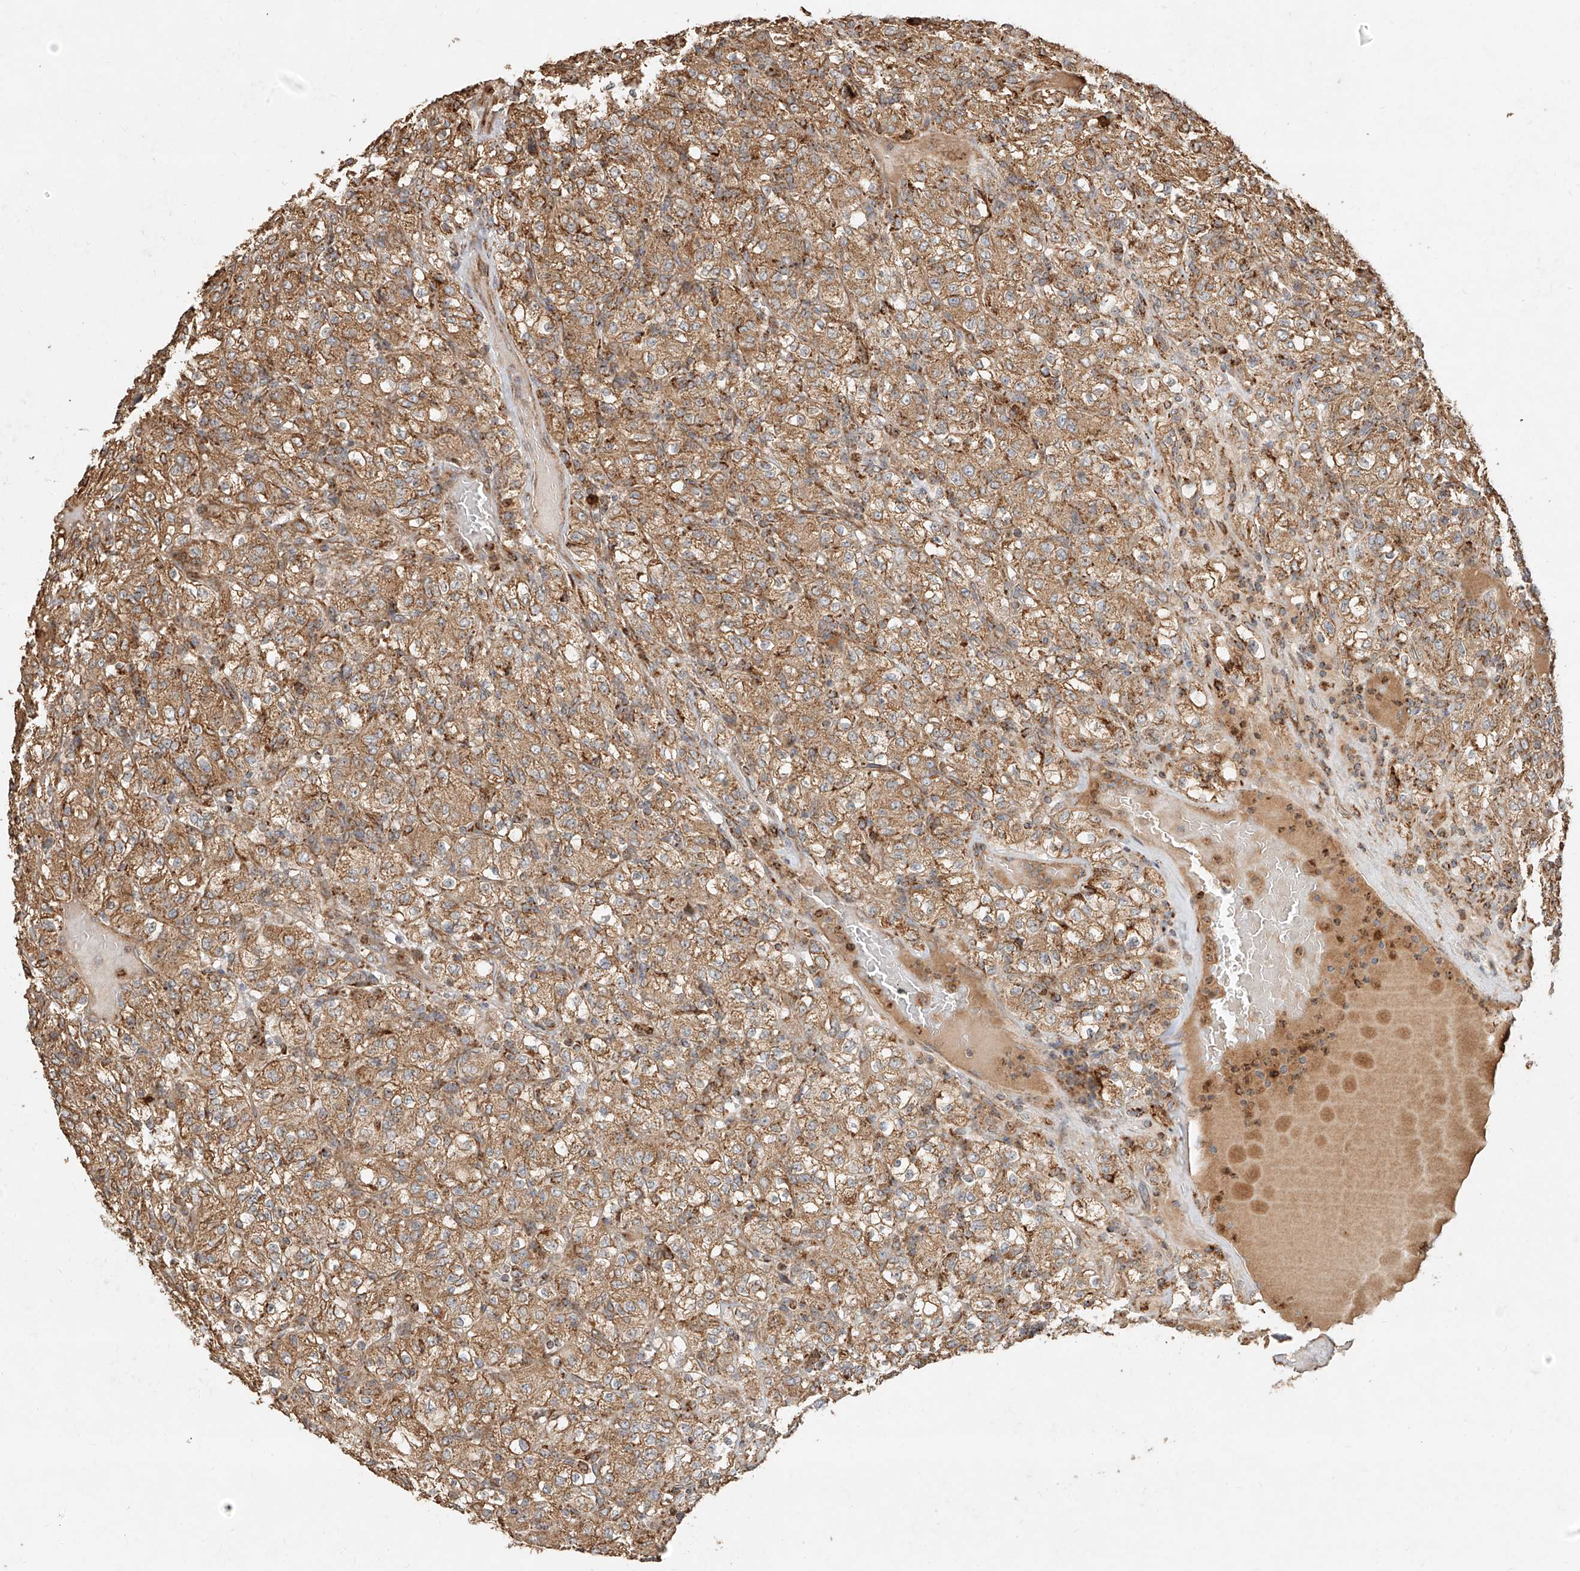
{"staining": {"intensity": "moderate", "quantity": ">75%", "location": "cytoplasmic/membranous"}, "tissue": "renal cancer", "cell_type": "Tumor cells", "image_type": "cancer", "snomed": [{"axis": "morphology", "description": "Normal tissue, NOS"}, {"axis": "morphology", "description": "Adenocarcinoma, NOS"}, {"axis": "topography", "description": "Kidney"}], "caption": "IHC of human renal adenocarcinoma exhibits medium levels of moderate cytoplasmic/membranous positivity in approximately >75% of tumor cells.", "gene": "EFNB1", "patient": {"sex": "female", "age": 72}}